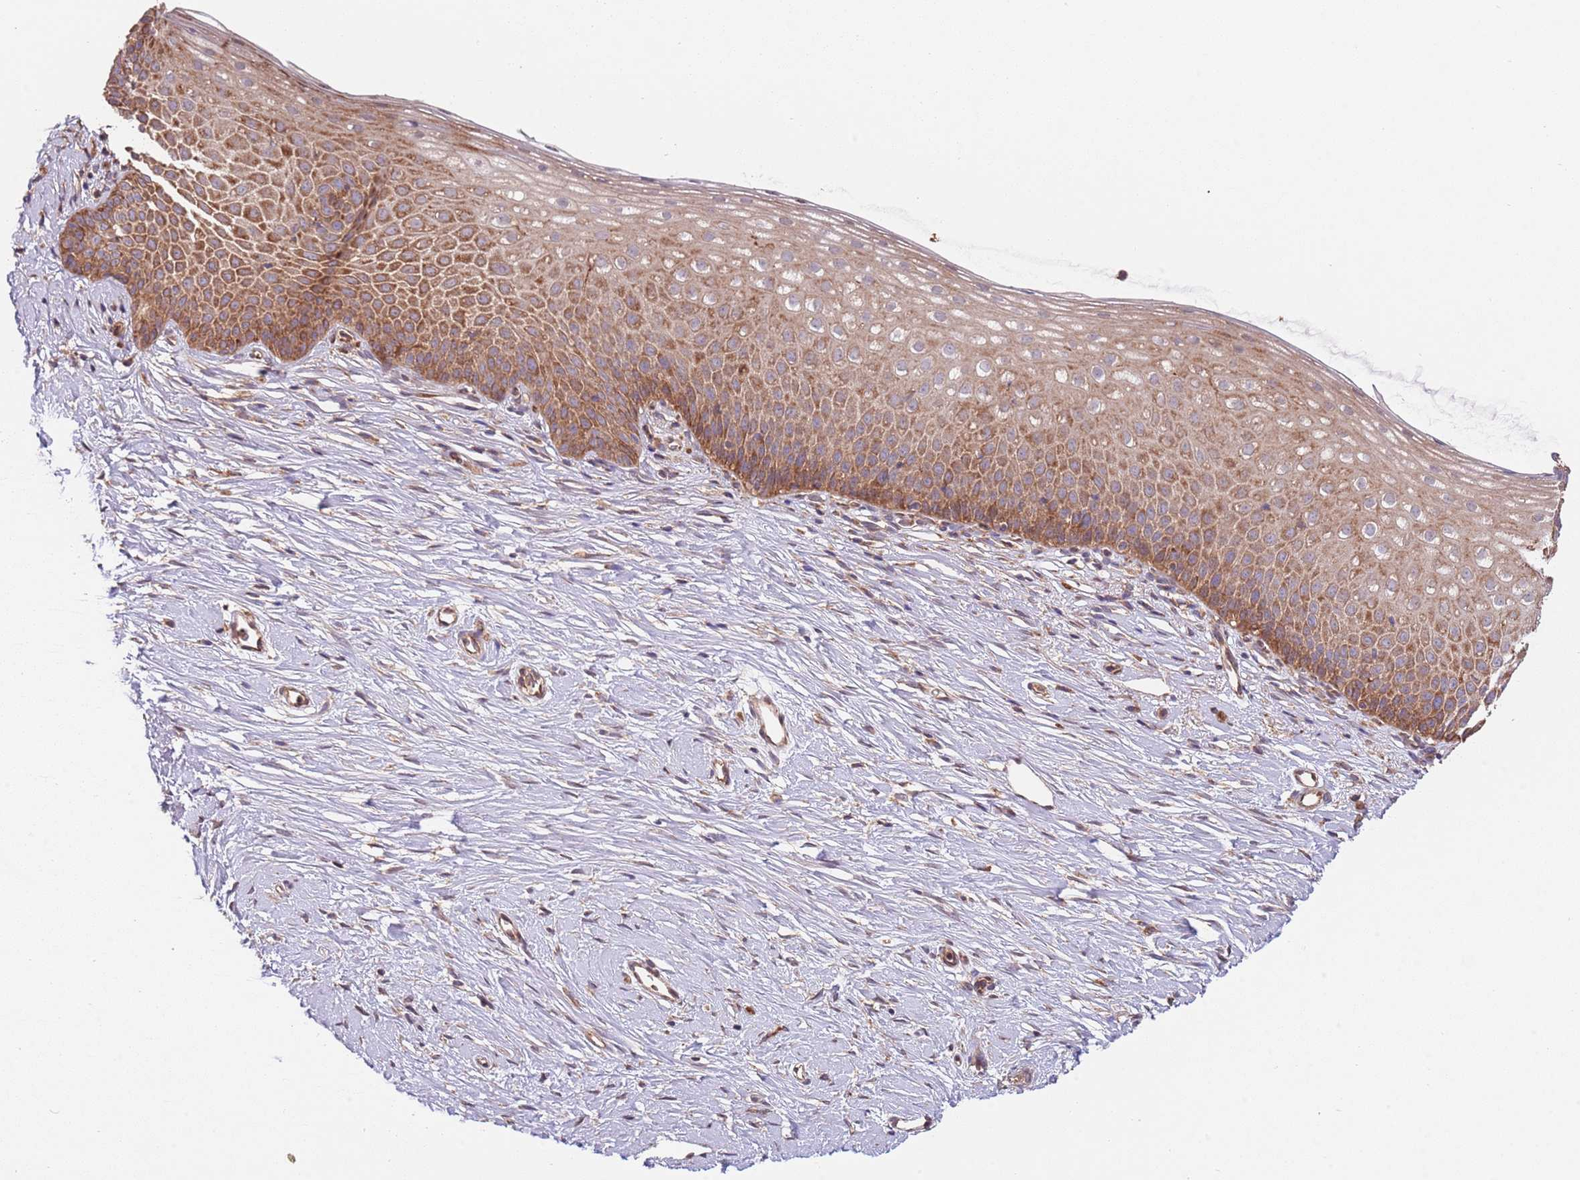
{"staining": {"intensity": "moderate", "quantity": "25%-75%", "location": "cytoplasmic/membranous"}, "tissue": "cervix", "cell_type": "Glandular cells", "image_type": "normal", "snomed": [{"axis": "morphology", "description": "Normal tissue, NOS"}, {"axis": "topography", "description": "Cervix"}], "caption": "This photomicrograph shows immunohistochemistry (IHC) staining of normal cervix, with medium moderate cytoplasmic/membranous expression in about 25%-75% of glandular cells.", "gene": "RNF19B", "patient": {"sex": "female", "age": 57}}